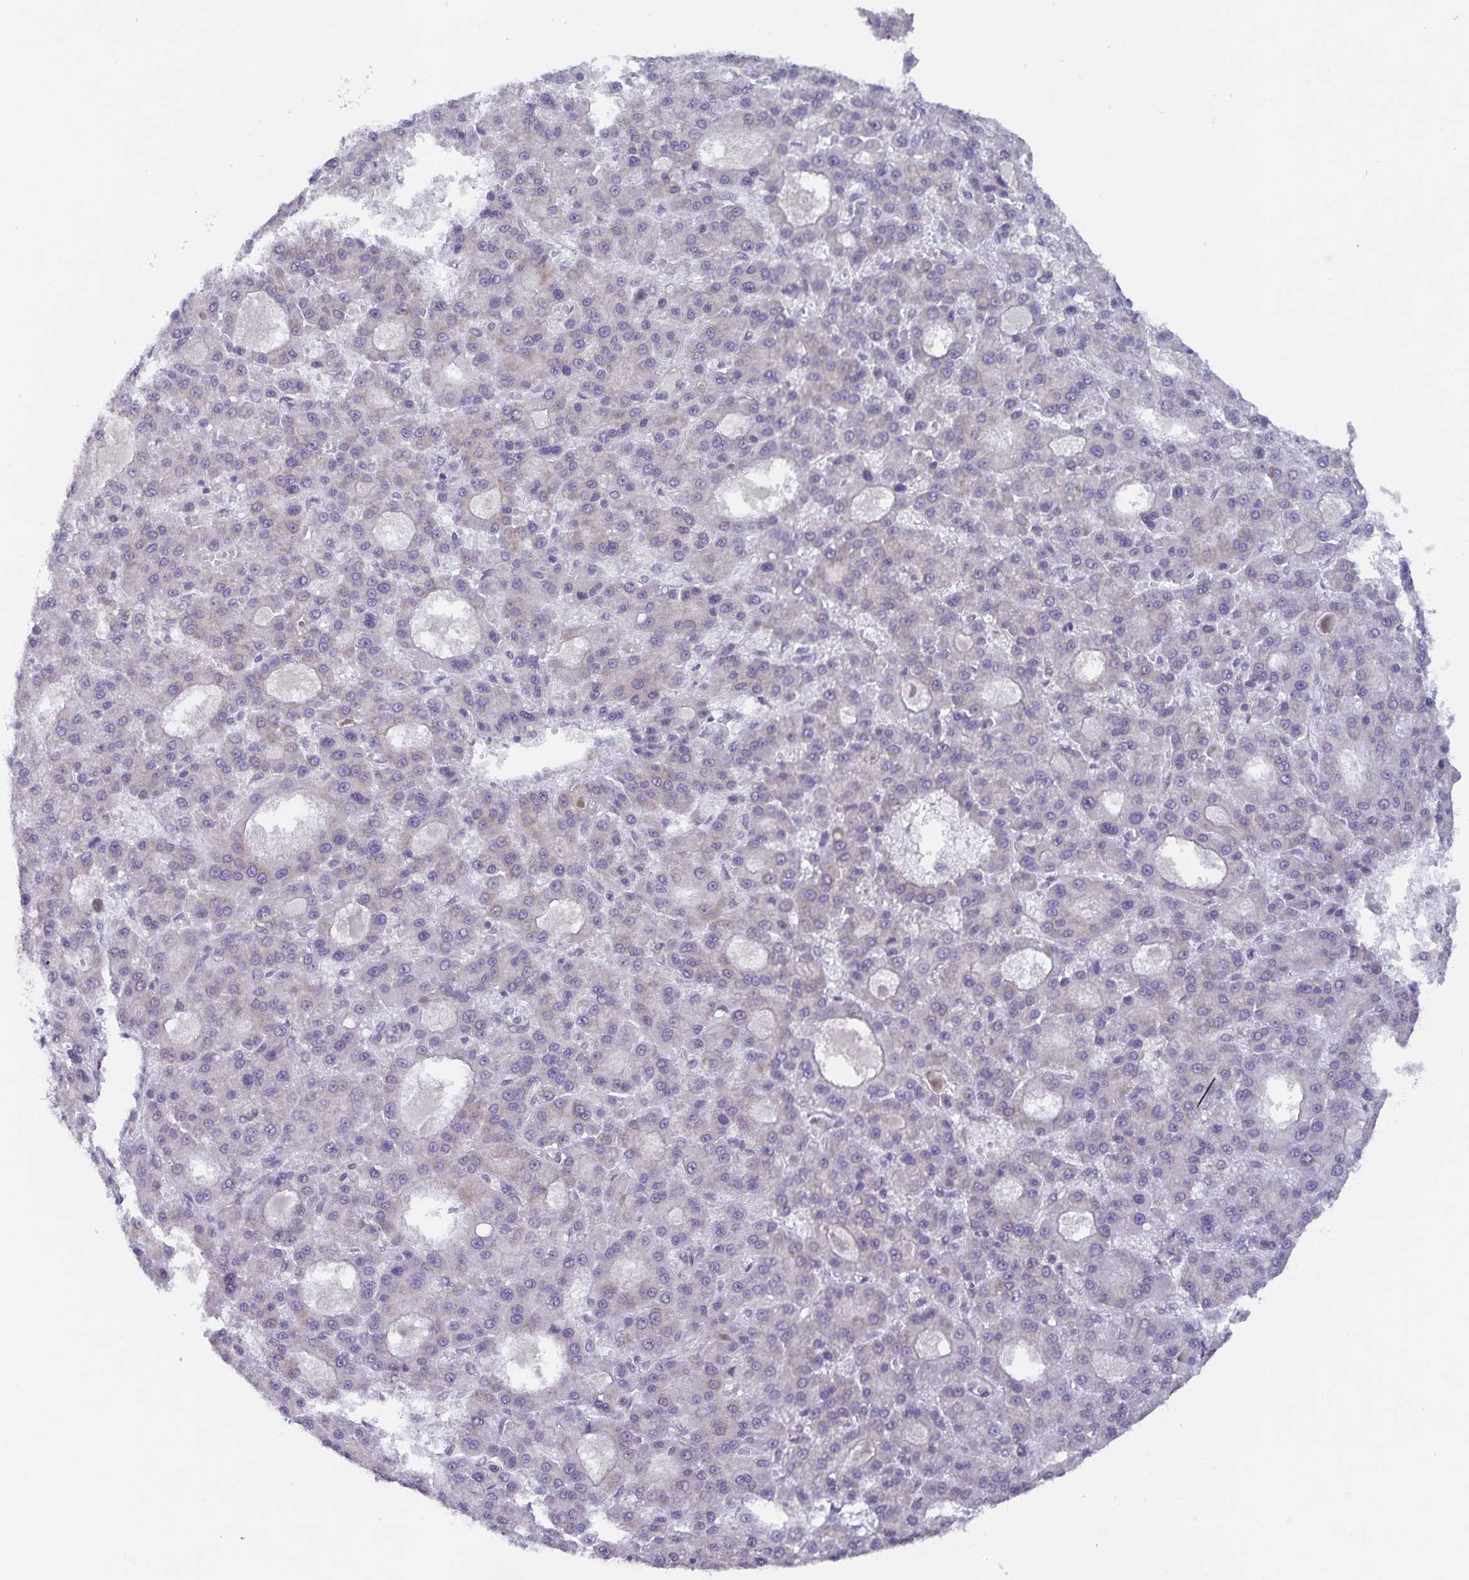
{"staining": {"intensity": "weak", "quantity": "<25%", "location": "cytoplasmic/membranous"}, "tissue": "liver cancer", "cell_type": "Tumor cells", "image_type": "cancer", "snomed": [{"axis": "morphology", "description": "Carcinoma, Hepatocellular, NOS"}, {"axis": "topography", "description": "Liver"}], "caption": "An immunohistochemistry histopathology image of liver hepatocellular carcinoma is shown. There is no staining in tumor cells of liver hepatocellular carcinoma.", "gene": "FAM120A", "patient": {"sex": "male", "age": 70}}